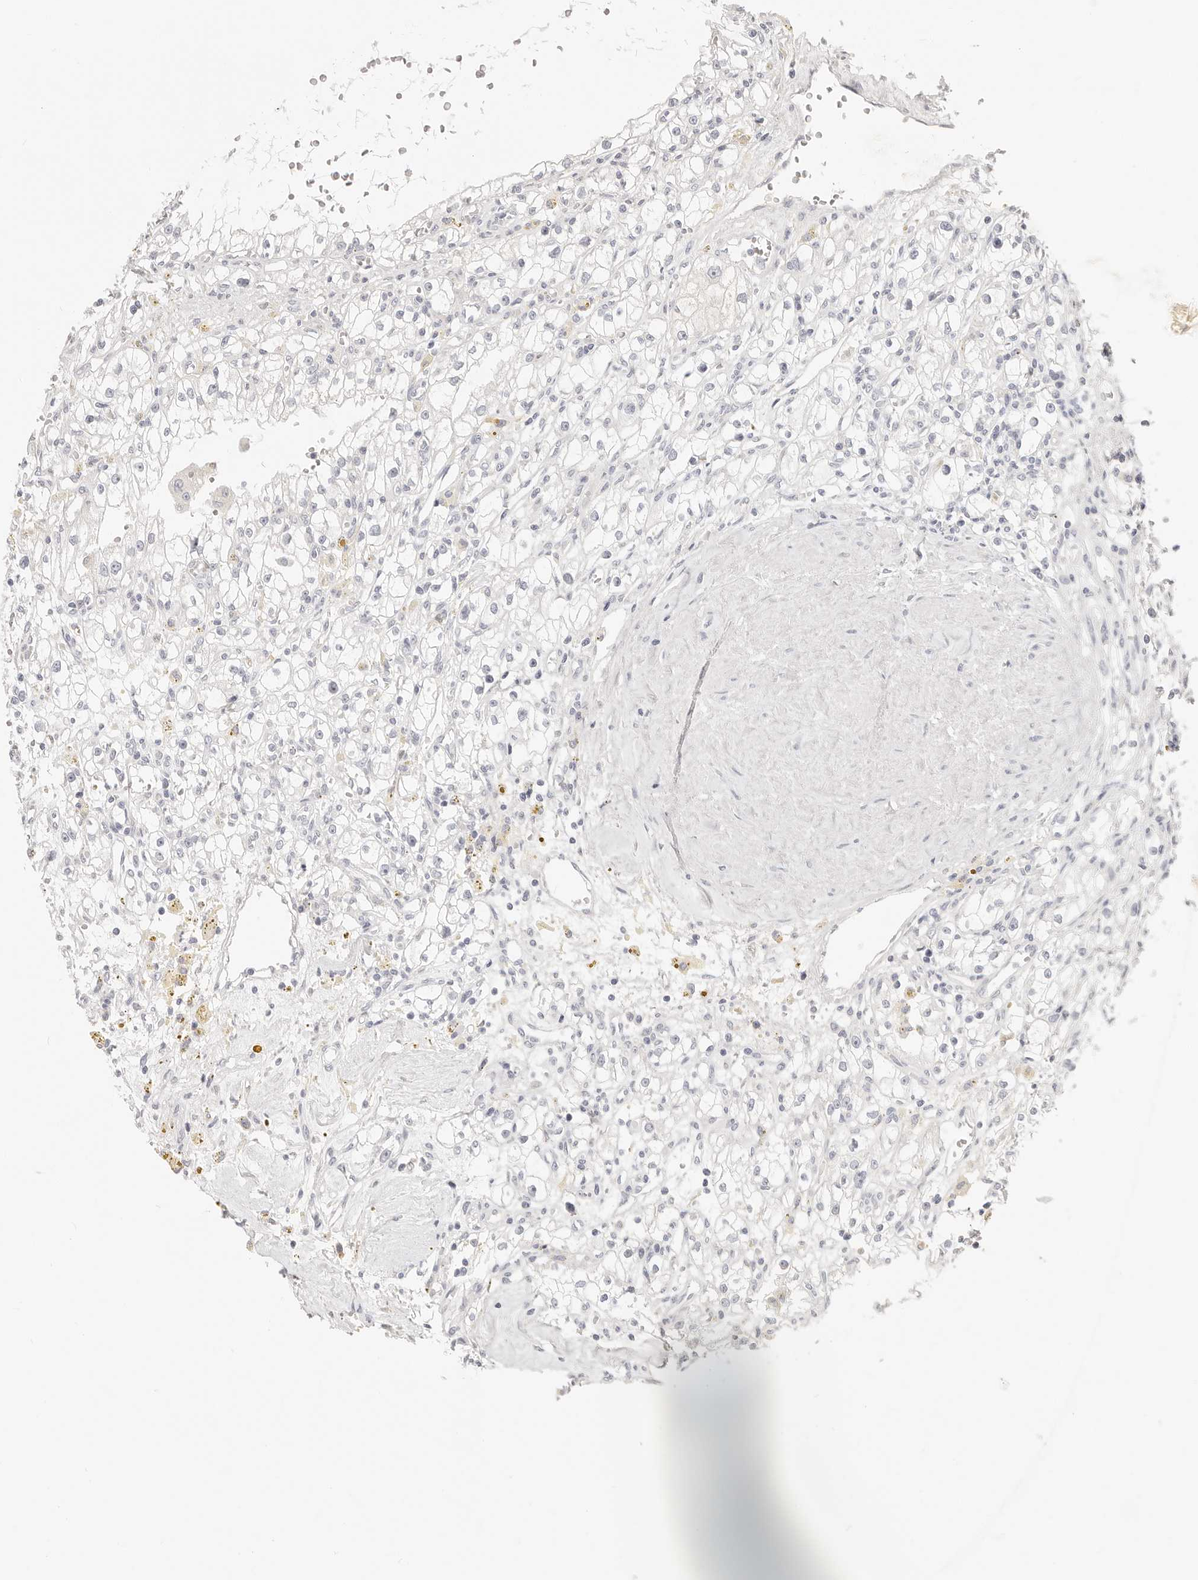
{"staining": {"intensity": "negative", "quantity": "none", "location": "none"}, "tissue": "renal cancer", "cell_type": "Tumor cells", "image_type": "cancer", "snomed": [{"axis": "morphology", "description": "Adenocarcinoma, NOS"}, {"axis": "topography", "description": "Kidney"}], "caption": "Immunohistochemistry photomicrograph of neoplastic tissue: adenocarcinoma (renal) stained with DAB displays no significant protein staining in tumor cells. (Immunohistochemistry, brightfield microscopy, high magnification).", "gene": "ASCL1", "patient": {"sex": "male", "age": 56}}